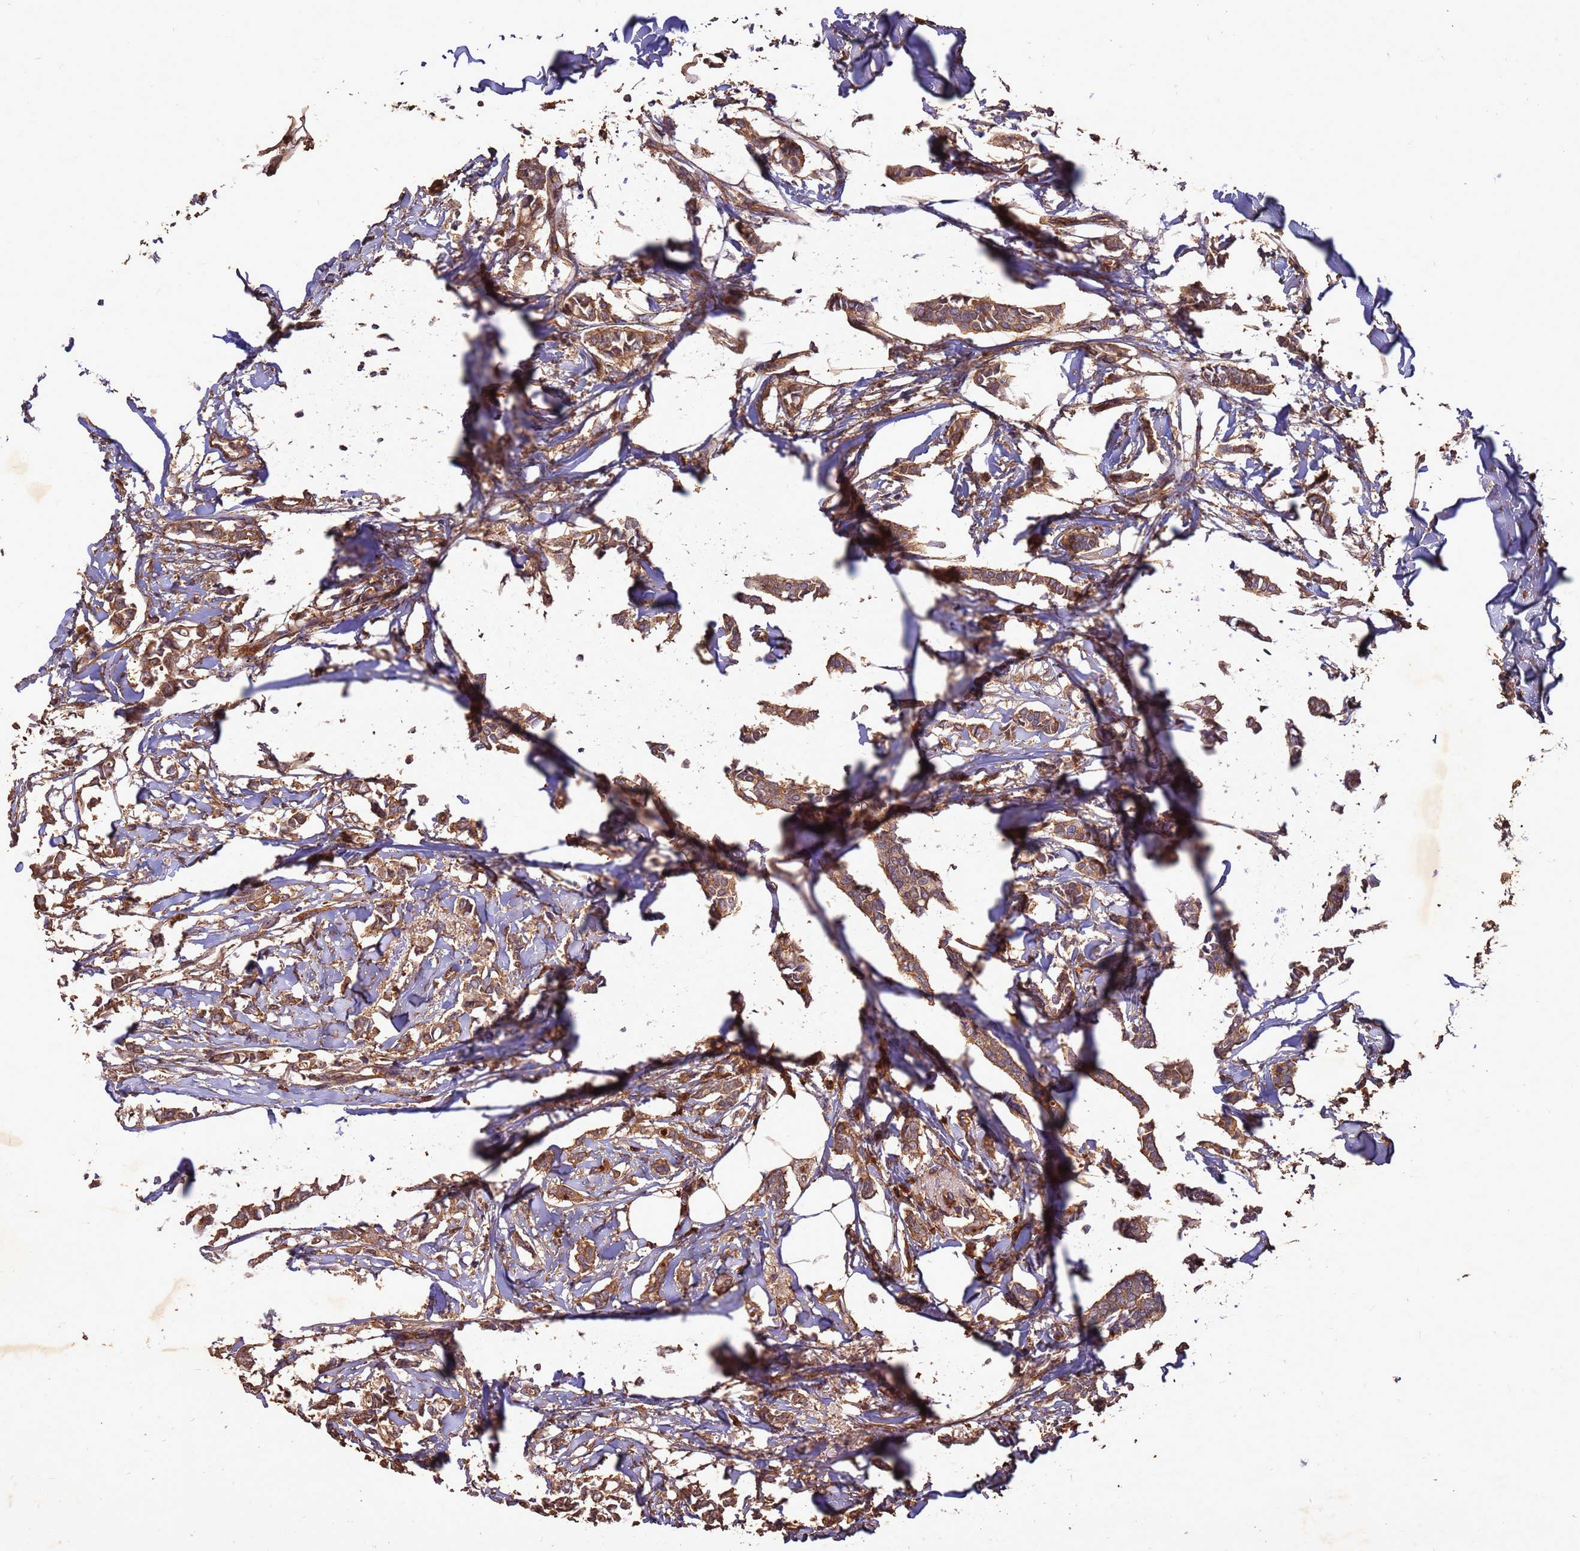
{"staining": {"intensity": "moderate", "quantity": ">75%", "location": "cytoplasmic/membranous"}, "tissue": "breast cancer", "cell_type": "Tumor cells", "image_type": "cancer", "snomed": [{"axis": "morphology", "description": "Duct carcinoma"}, {"axis": "topography", "description": "Breast"}], "caption": "Immunohistochemical staining of infiltrating ductal carcinoma (breast) shows medium levels of moderate cytoplasmic/membranous protein positivity in about >75% of tumor cells.", "gene": "RNF215", "patient": {"sex": "female", "age": 41}}